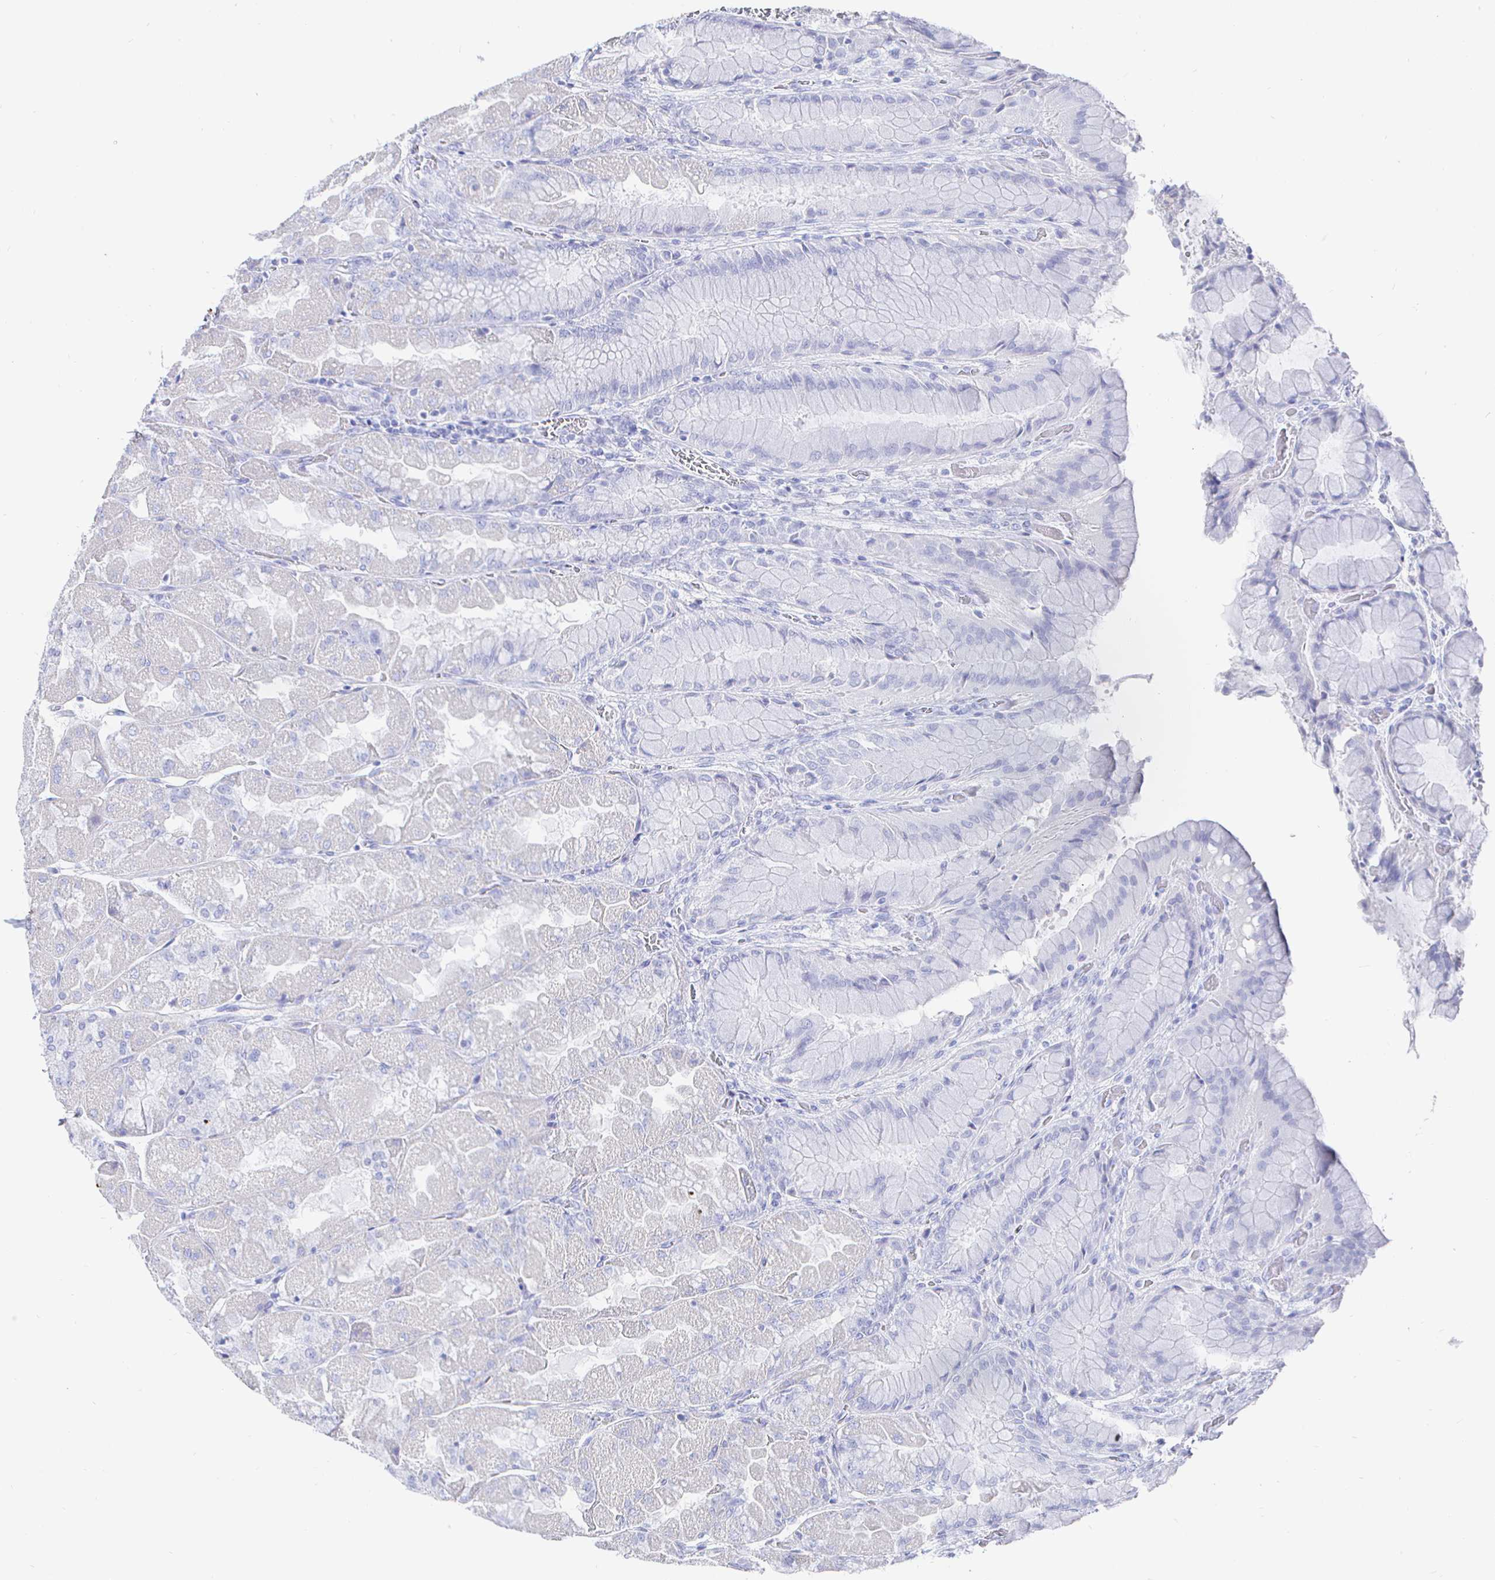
{"staining": {"intensity": "negative", "quantity": "none", "location": "none"}, "tissue": "stomach", "cell_type": "Glandular cells", "image_type": "normal", "snomed": [{"axis": "morphology", "description": "Normal tissue, NOS"}, {"axis": "topography", "description": "Stomach"}], "caption": "High power microscopy micrograph of an IHC micrograph of unremarkable stomach, revealing no significant staining in glandular cells.", "gene": "CLCA1", "patient": {"sex": "female", "age": 61}}